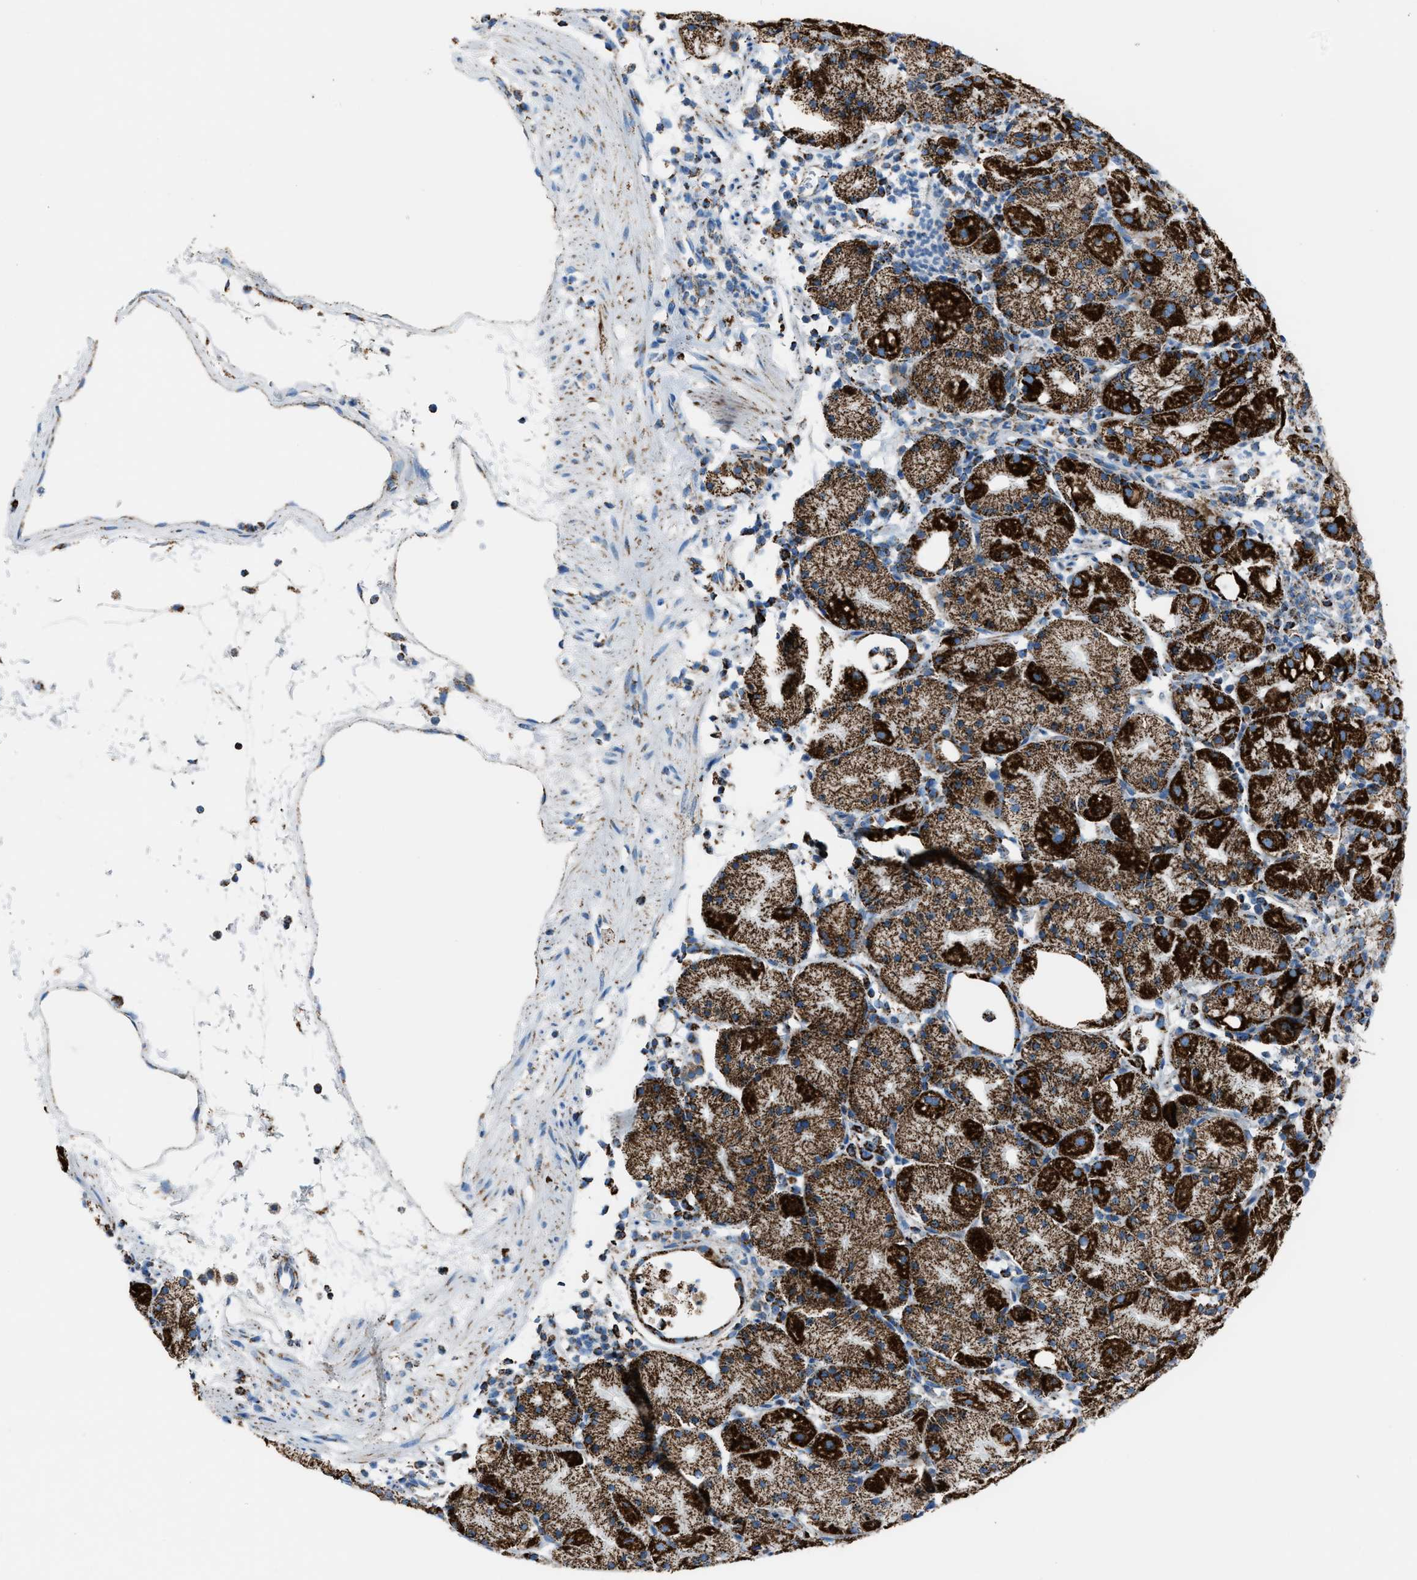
{"staining": {"intensity": "strong", "quantity": ">75%", "location": "cytoplasmic/membranous"}, "tissue": "stomach", "cell_type": "Glandular cells", "image_type": "normal", "snomed": [{"axis": "morphology", "description": "Normal tissue, NOS"}, {"axis": "topography", "description": "Stomach"}, {"axis": "topography", "description": "Stomach, lower"}], "caption": "Glandular cells exhibit strong cytoplasmic/membranous staining in about >75% of cells in benign stomach. The staining was performed using DAB to visualize the protein expression in brown, while the nuclei were stained in blue with hematoxylin (Magnification: 20x).", "gene": "MDH2", "patient": {"sex": "female", "age": 75}}